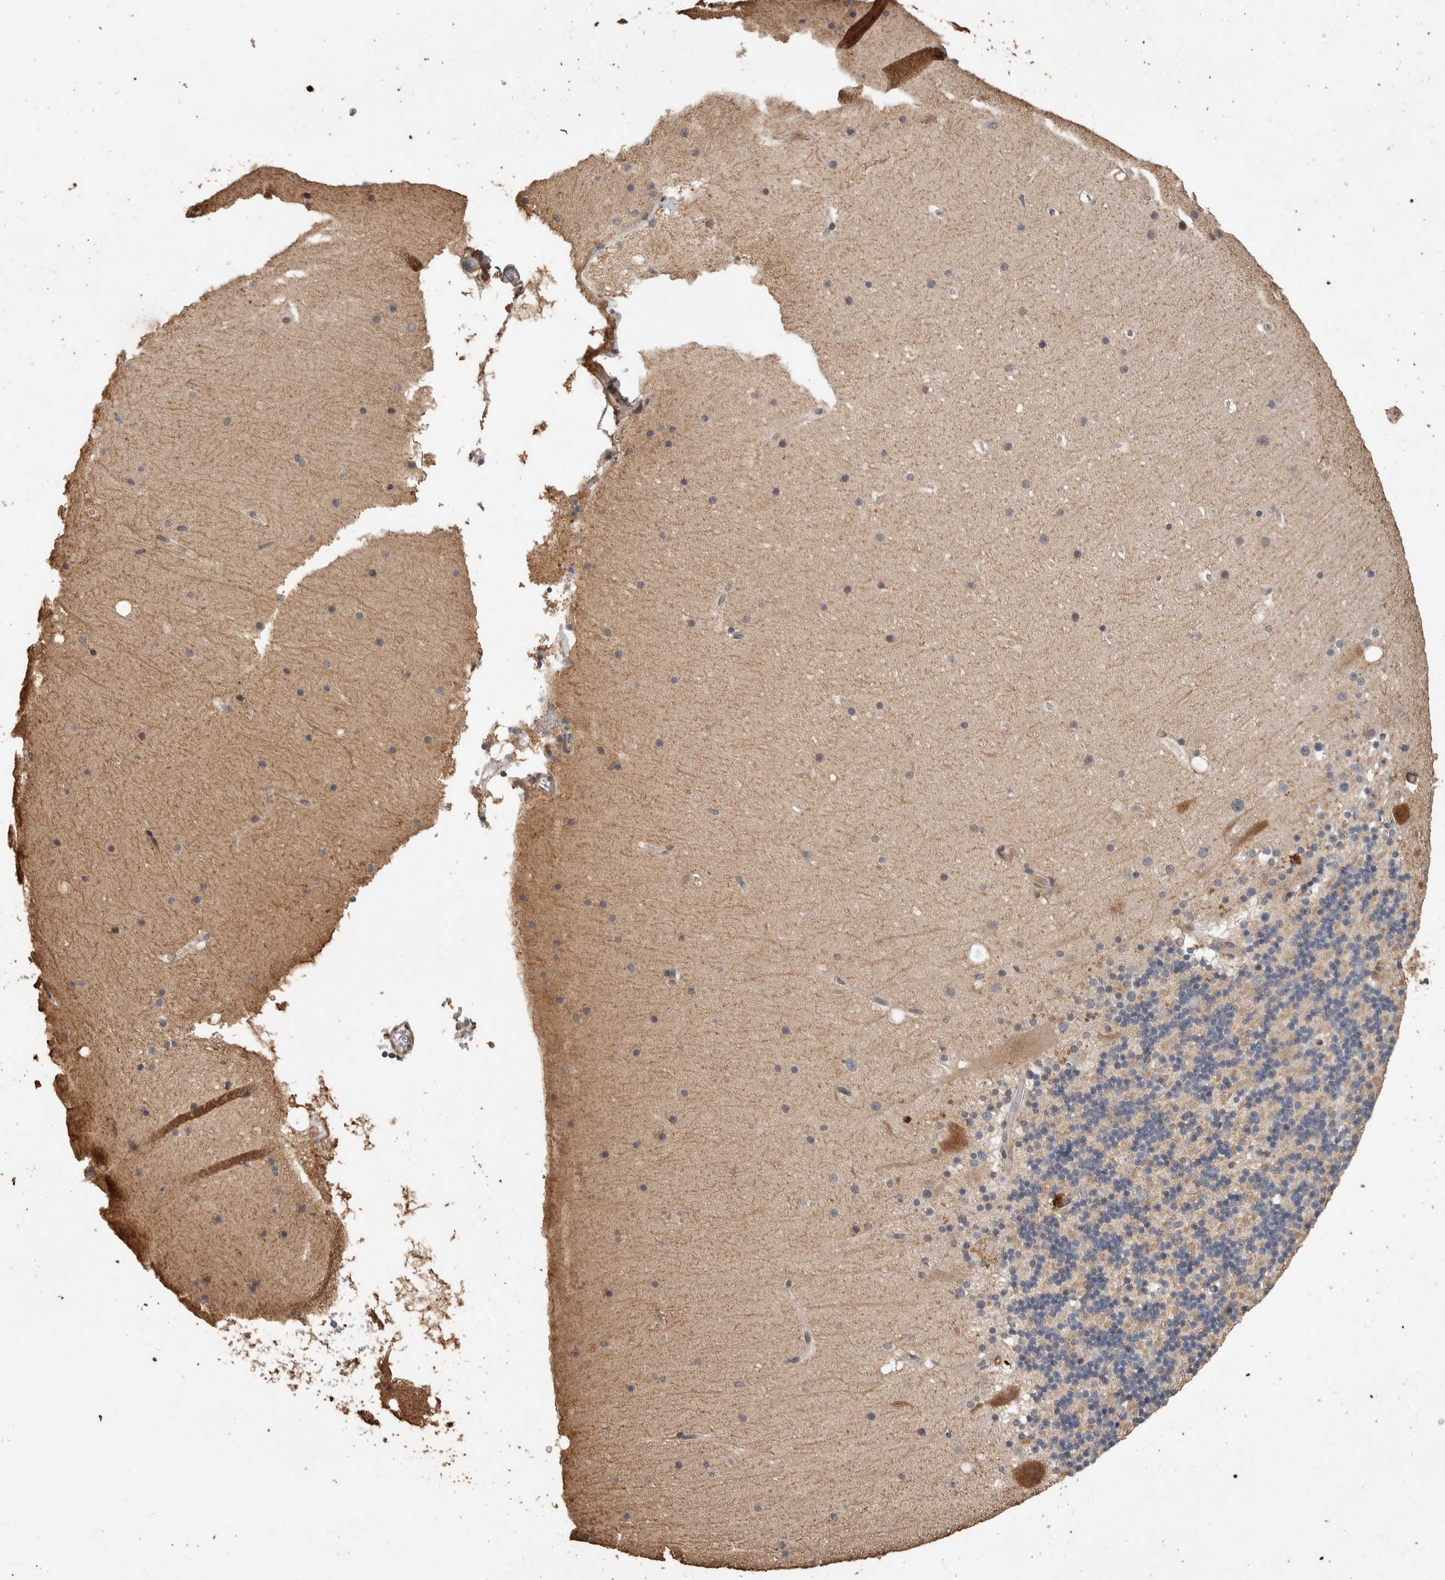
{"staining": {"intensity": "negative", "quantity": "none", "location": "none"}, "tissue": "cerebellum", "cell_type": "Cells in granular layer", "image_type": "normal", "snomed": [{"axis": "morphology", "description": "Normal tissue, NOS"}, {"axis": "topography", "description": "Cerebellum"}], "caption": "Immunohistochemical staining of benign human cerebellum exhibits no significant expression in cells in granular layer.", "gene": "CYSRT1", "patient": {"sex": "male", "age": 57}}